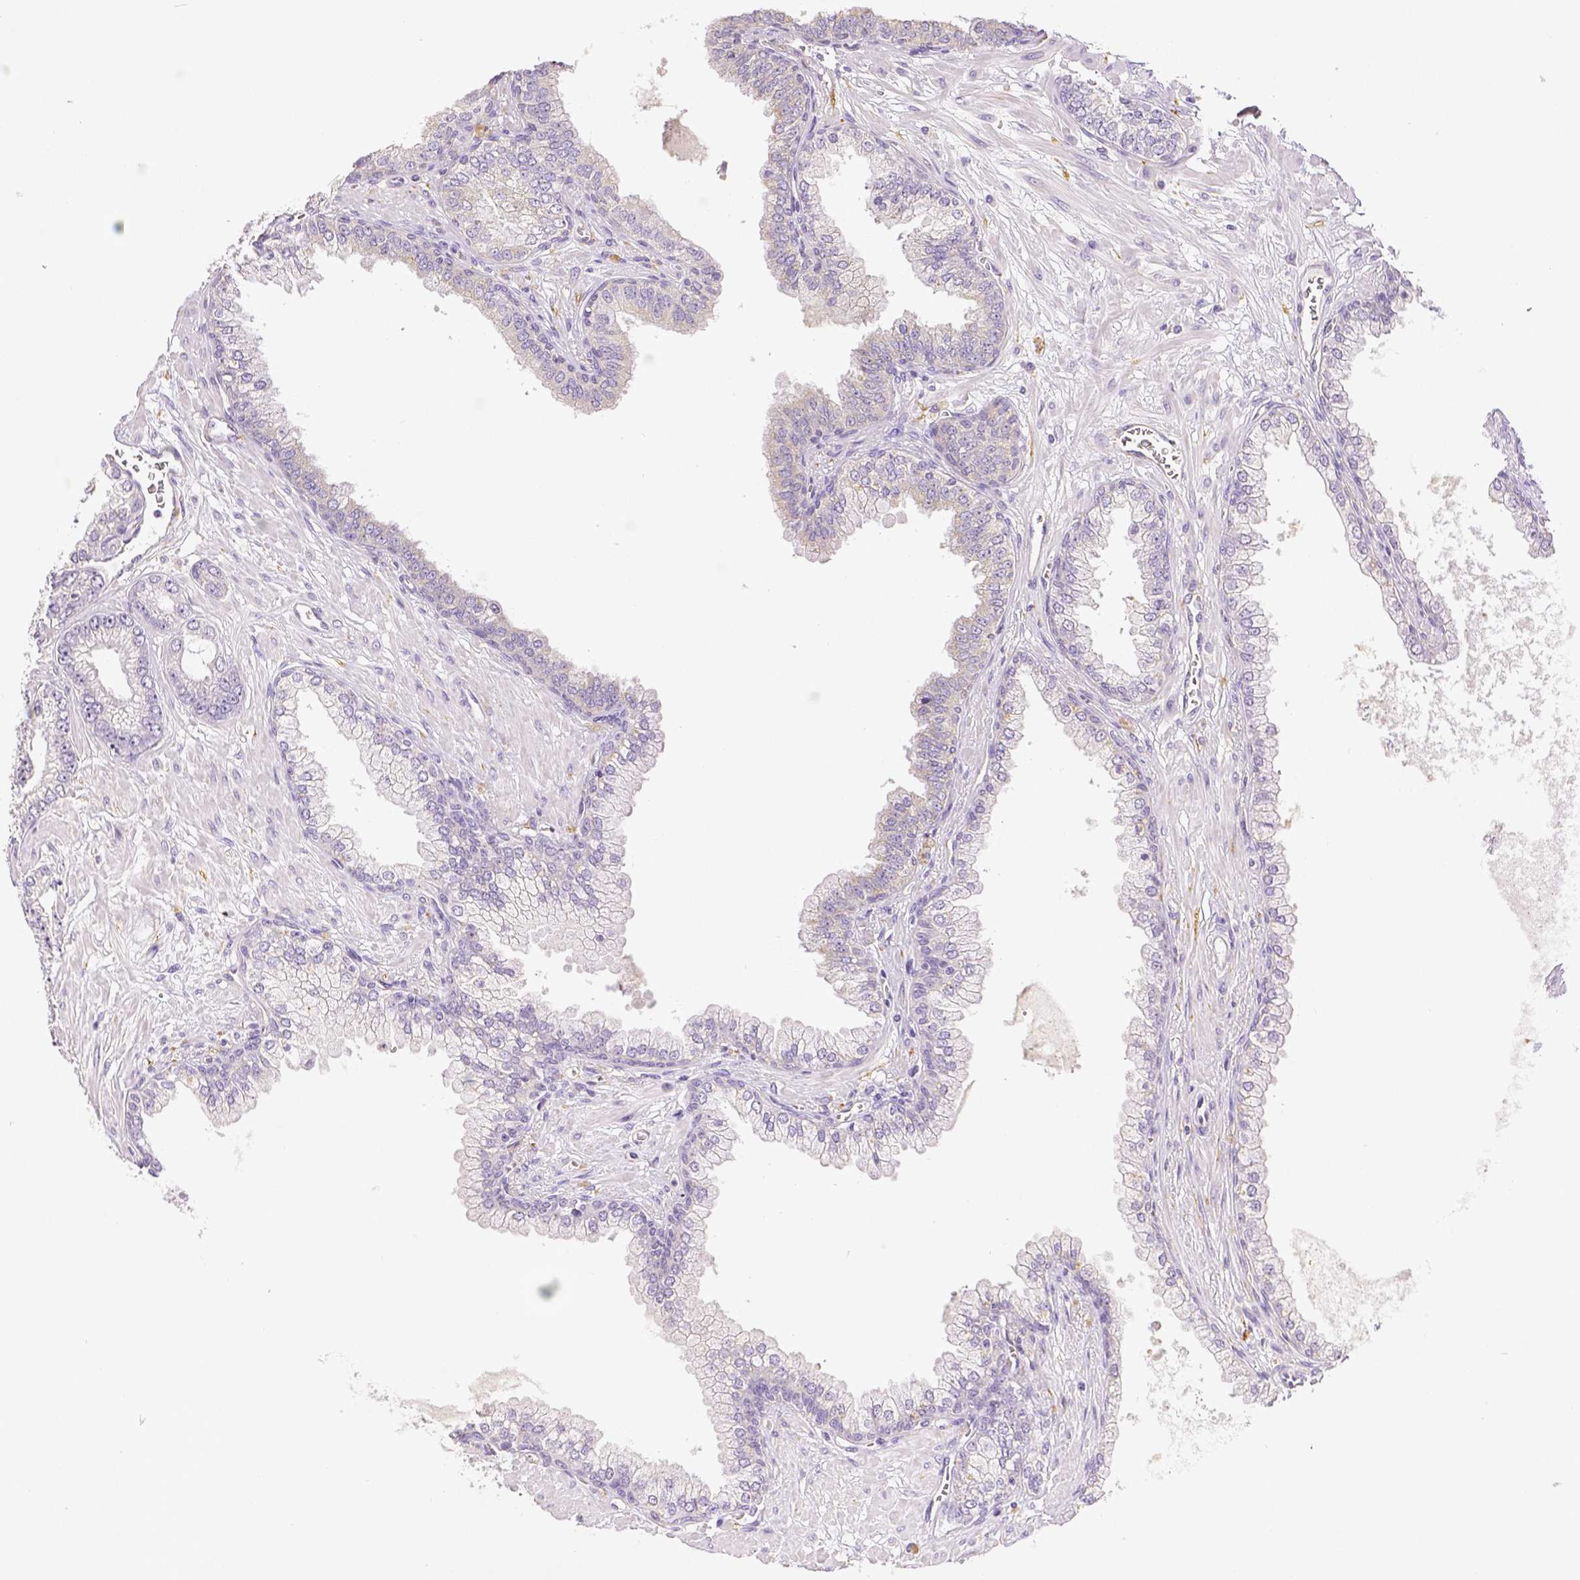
{"staining": {"intensity": "negative", "quantity": "none", "location": "none"}, "tissue": "prostate cancer", "cell_type": "Tumor cells", "image_type": "cancer", "snomed": [{"axis": "morphology", "description": "Adenocarcinoma, Low grade"}, {"axis": "topography", "description": "Prostate"}], "caption": "High power microscopy micrograph of an IHC micrograph of adenocarcinoma (low-grade) (prostate), revealing no significant staining in tumor cells.", "gene": "THY1", "patient": {"sex": "male", "age": 64}}